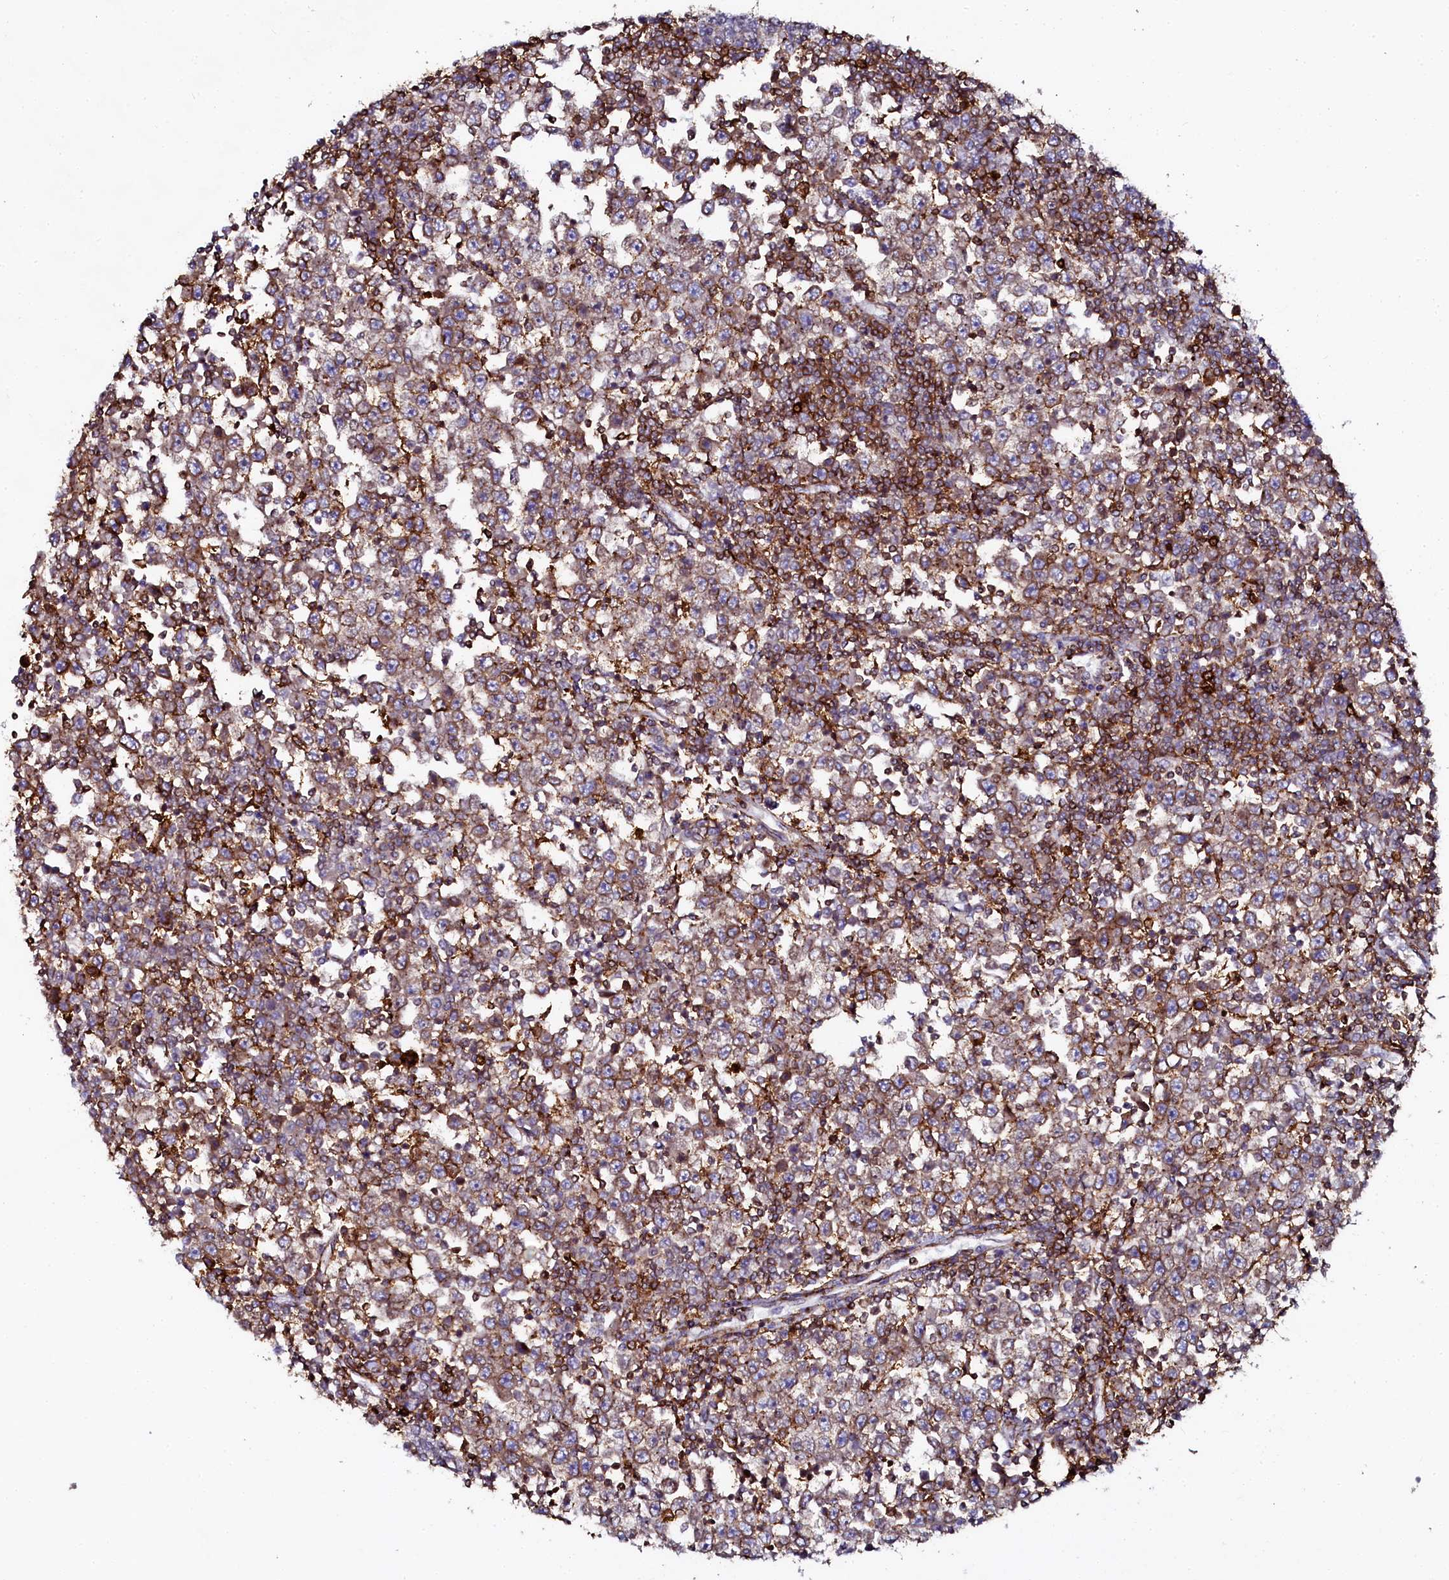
{"staining": {"intensity": "moderate", "quantity": ">75%", "location": "cytoplasmic/membranous"}, "tissue": "testis cancer", "cell_type": "Tumor cells", "image_type": "cancer", "snomed": [{"axis": "morphology", "description": "Seminoma, NOS"}, {"axis": "topography", "description": "Testis"}], "caption": "Protein expression analysis of testis seminoma reveals moderate cytoplasmic/membranous staining in about >75% of tumor cells. The protein is stained brown, and the nuclei are stained in blue (DAB (3,3'-diaminobenzidine) IHC with brightfield microscopy, high magnification).", "gene": "AAAS", "patient": {"sex": "male", "age": 65}}